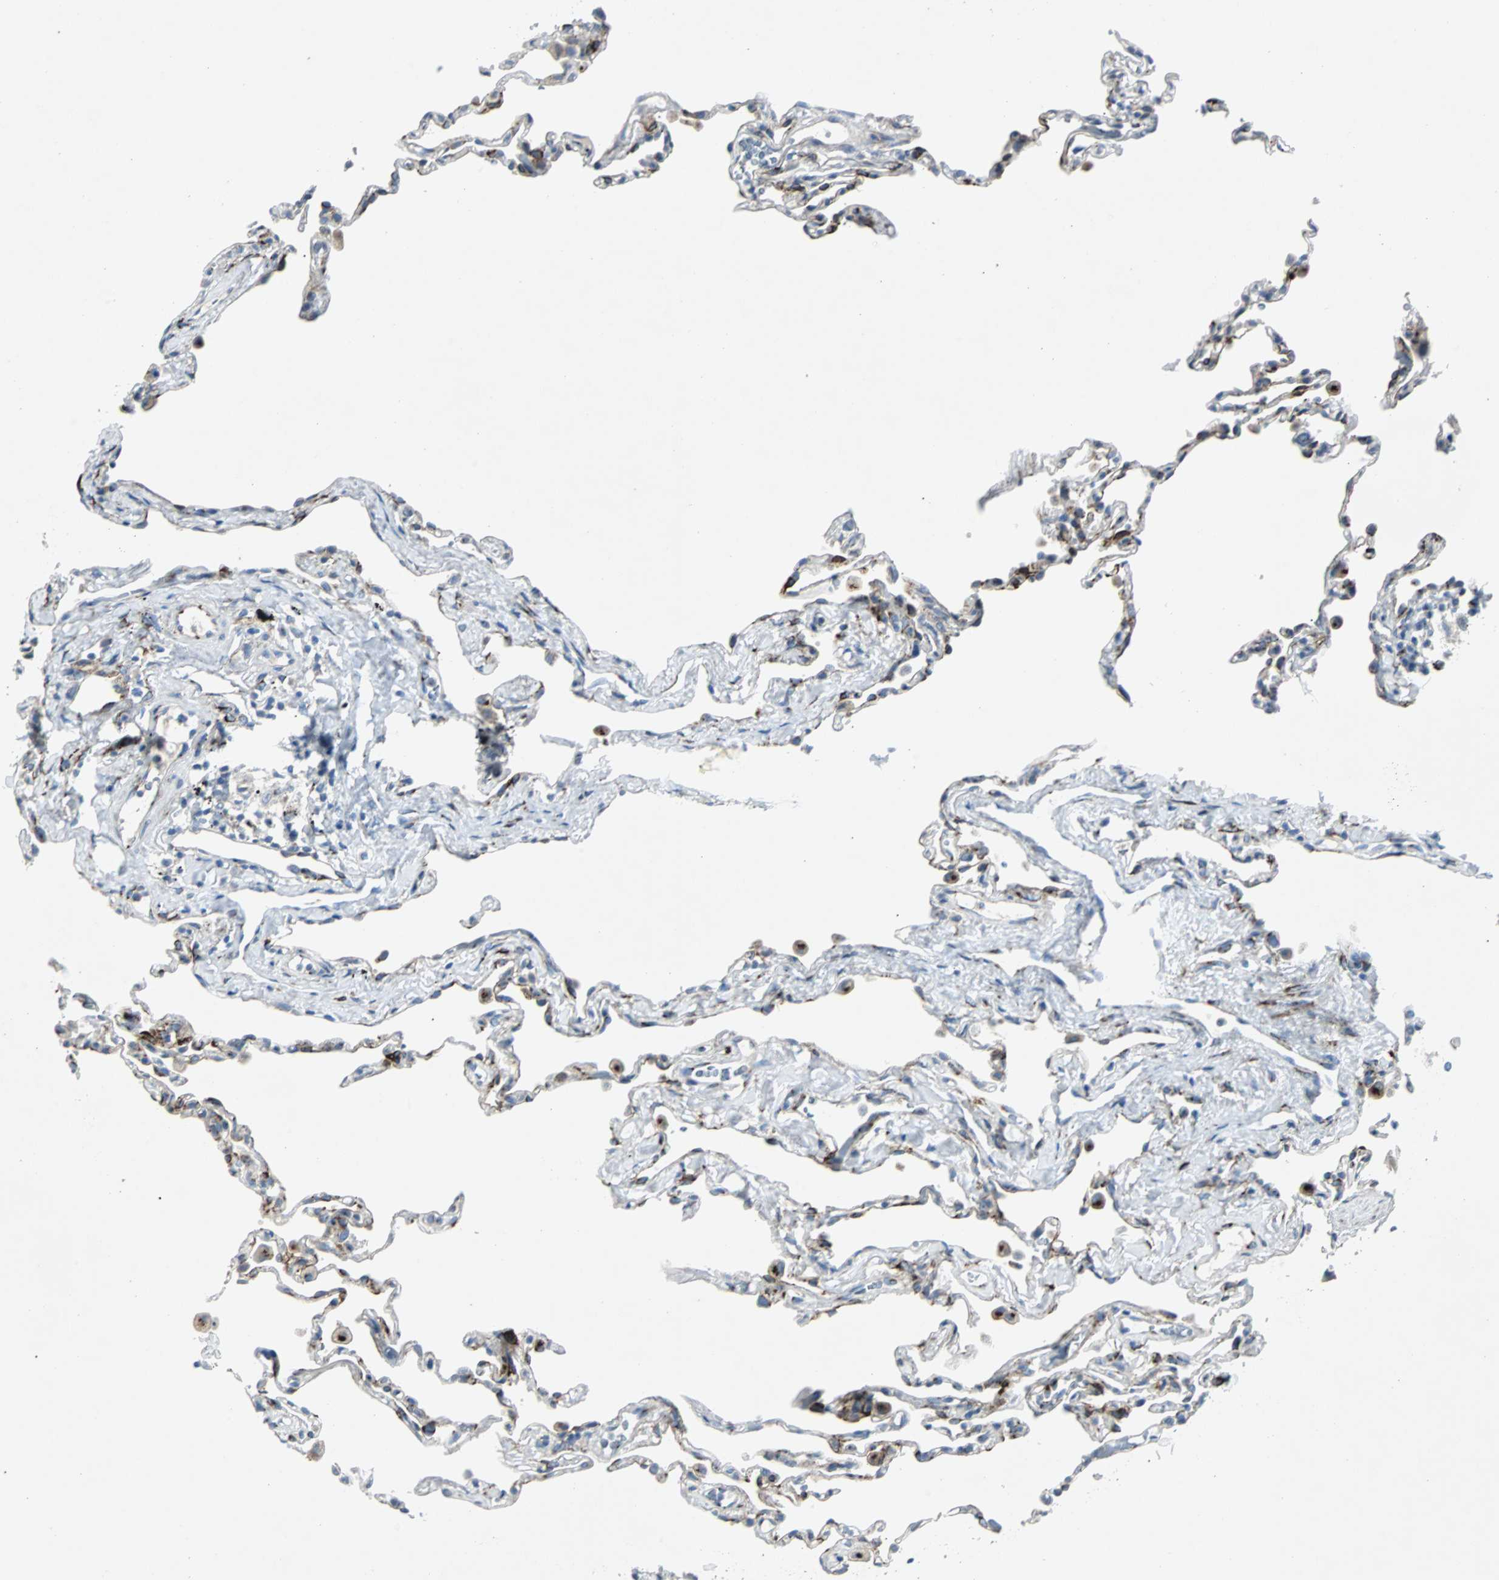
{"staining": {"intensity": "negative", "quantity": "none", "location": "none"}, "tissue": "lung", "cell_type": "Alveolar cells", "image_type": "normal", "snomed": [{"axis": "morphology", "description": "Normal tissue, NOS"}, {"axis": "topography", "description": "Lung"}], "caption": "Image shows no significant protein positivity in alveolar cells of benign lung. (Brightfield microscopy of DAB immunohistochemistry (IHC) at high magnification).", "gene": "BBC3", "patient": {"sex": "male", "age": 59}}